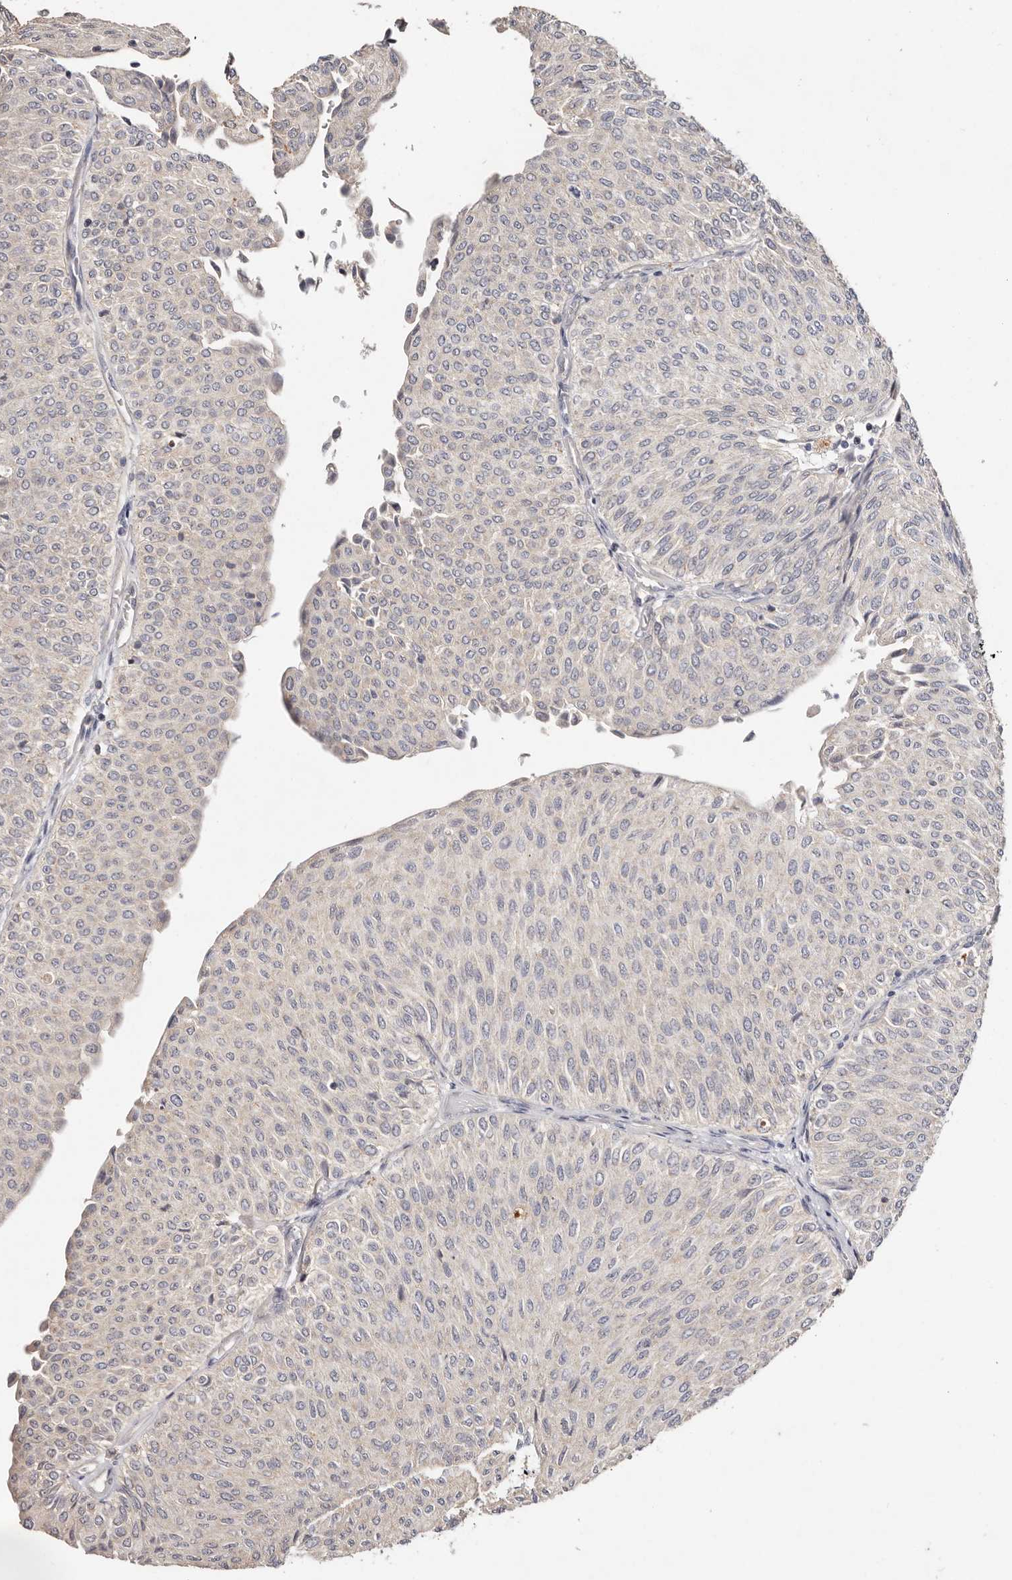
{"staining": {"intensity": "negative", "quantity": "none", "location": "none"}, "tissue": "urothelial cancer", "cell_type": "Tumor cells", "image_type": "cancer", "snomed": [{"axis": "morphology", "description": "Urothelial carcinoma, Low grade"}, {"axis": "topography", "description": "Urinary bladder"}], "caption": "High power microscopy histopathology image of an IHC photomicrograph of urothelial cancer, revealing no significant staining in tumor cells.", "gene": "THBS3", "patient": {"sex": "male", "age": 78}}